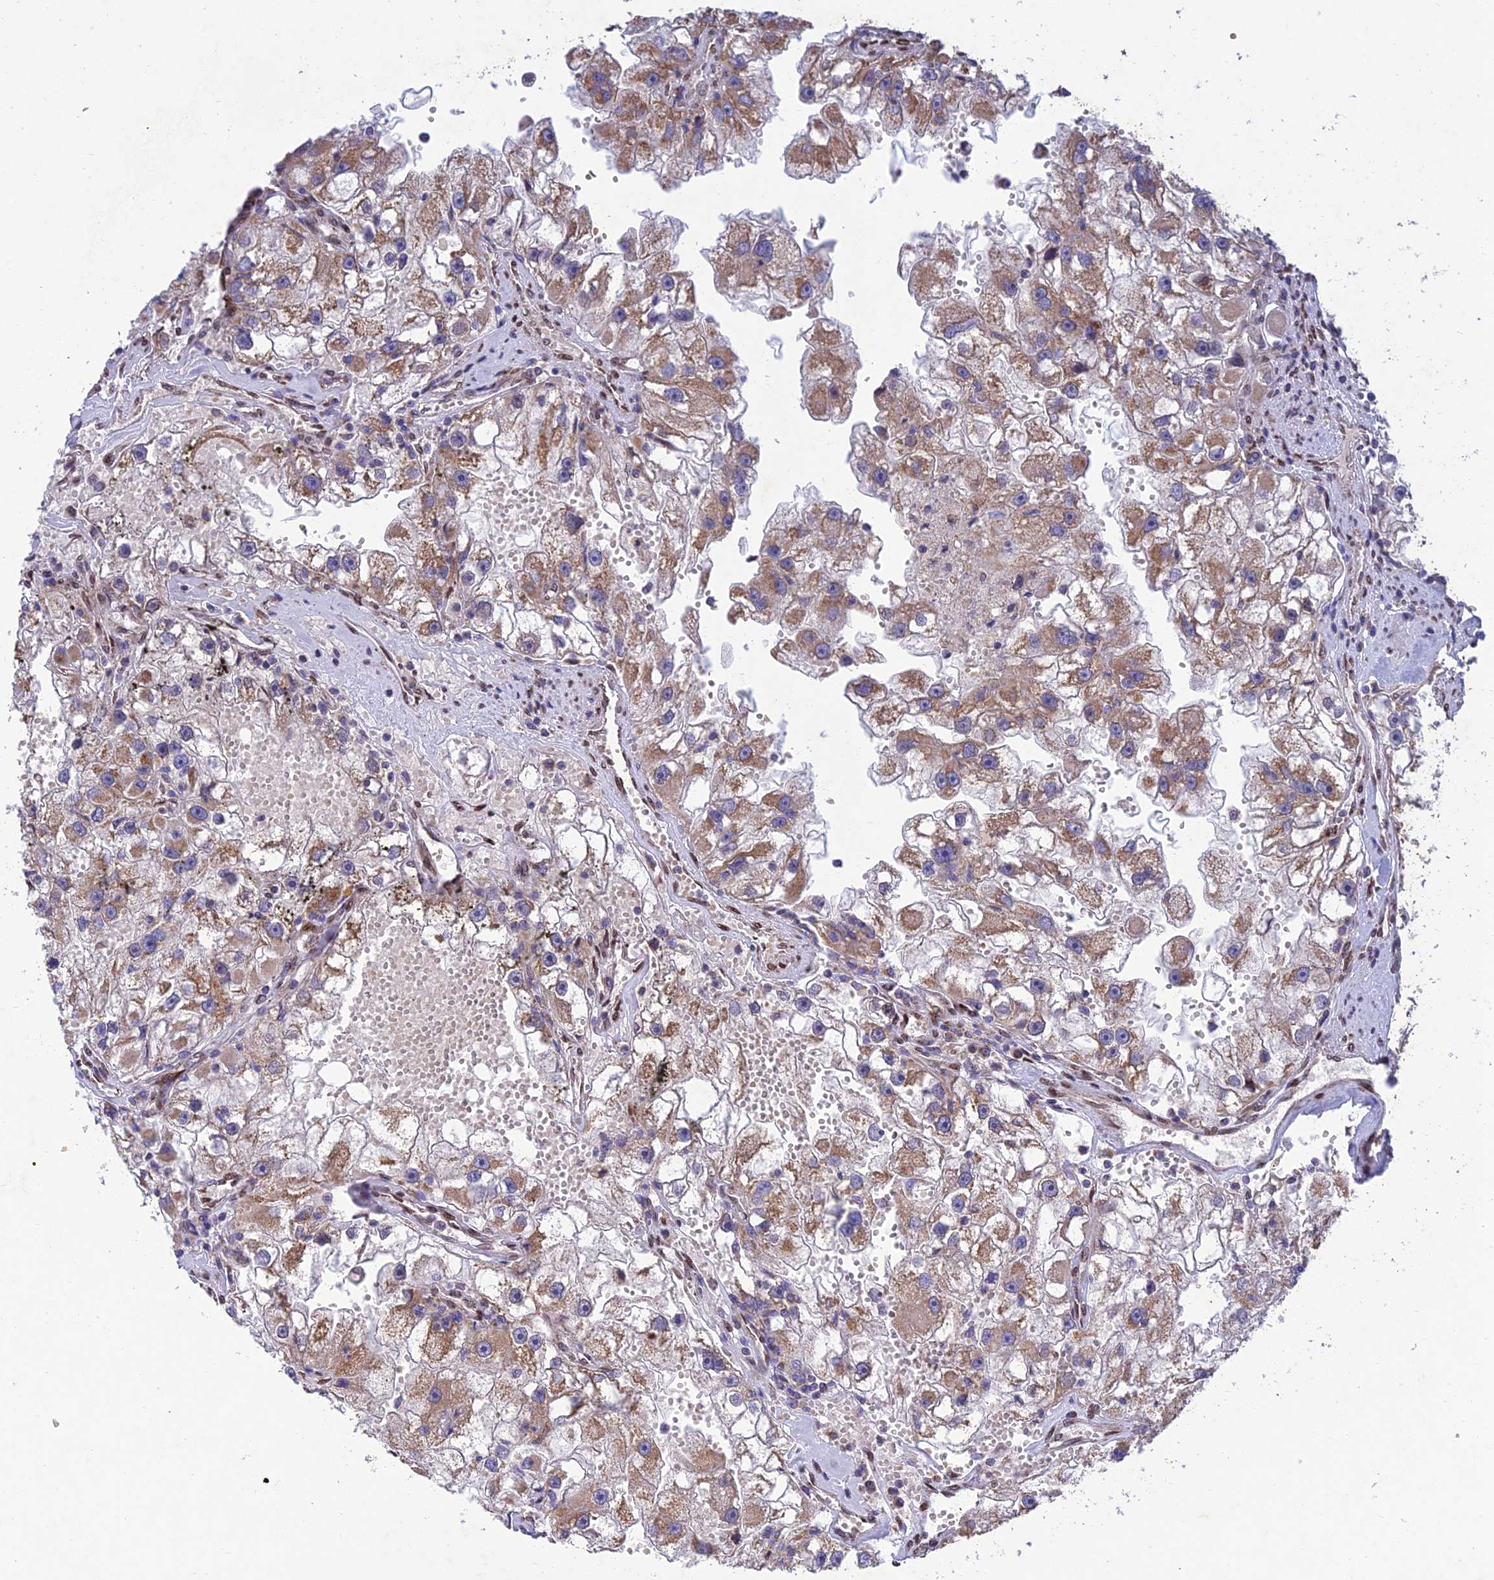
{"staining": {"intensity": "moderate", "quantity": ">75%", "location": "cytoplasmic/membranous"}, "tissue": "renal cancer", "cell_type": "Tumor cells", "image_type": "cancer", "snomed": [{"axis": "morphology", "description": "Adenocarcinoma, NOS"}, {"axis": "topography", "description": "Kidney"}], "caption": "A photomicrograph of renal cancer (adenocarcinoma) stained for a protein reveals moderate cytoplasmic/membranous brown staining in tumor cells. (DAB (3,3'-diaminobenzidine) IHC with brightfield microscopy, high magnification).", "gene": "MGAT2", "patient": {"sex": "male", "age": 63}}